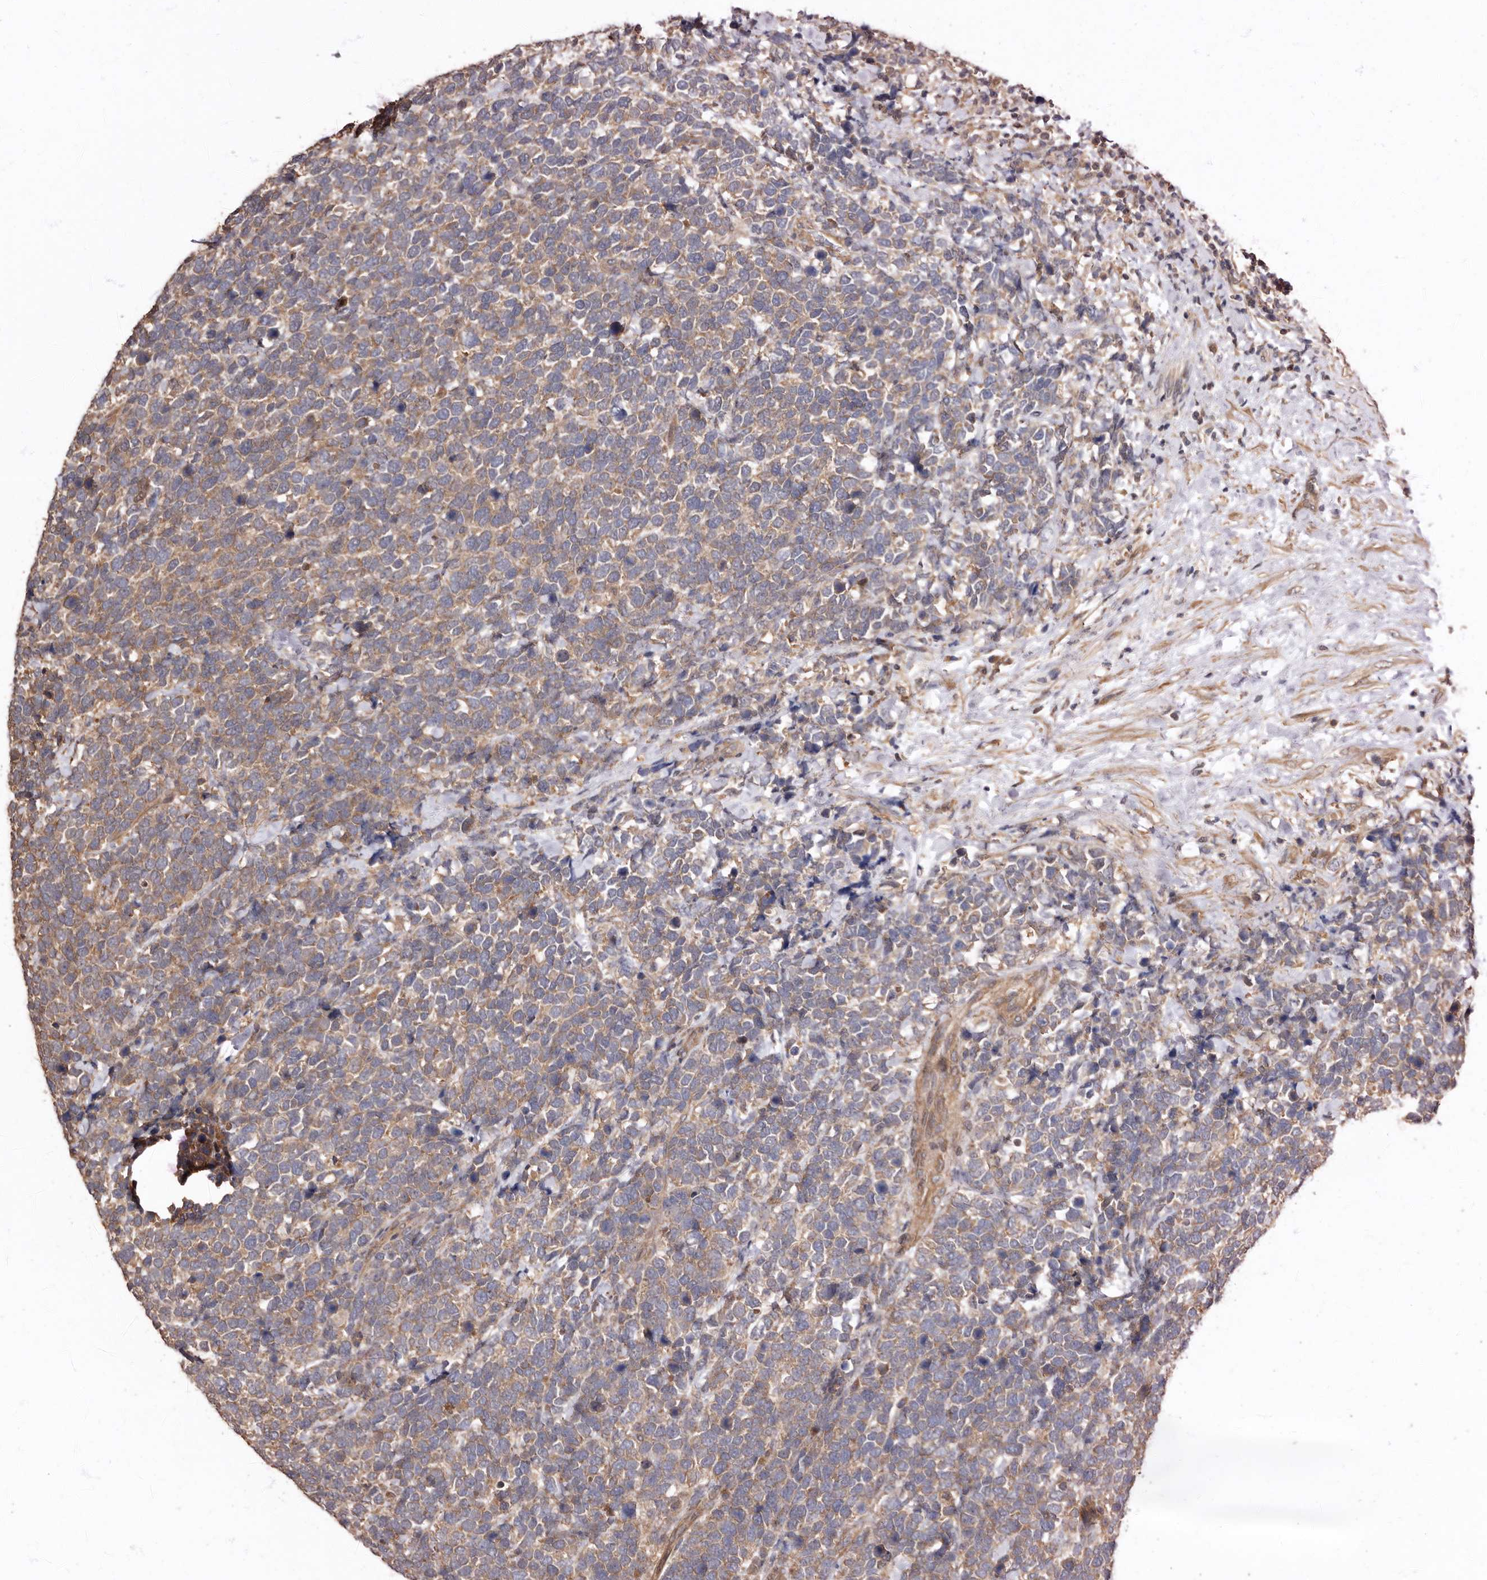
{"staining": {"intensity": "weak", "quantity": ">75%", "location": "cytoplasmic/membranous"}, "tissue": "urothelial cancer", "cell_type": "Tumor cells", "image_type": "cancer", "snomed": [{"axis": "morphology", "description": "Urothelial carcinoma, High grade"}, {"axis": "topography", "description": "Urinary bladder"}], "caption": "Protein staining demonstrates weak cytoplasmic/membranous expression in approximately >75% of tumor cells in high-grade urothelial carcinoma. (brown staining indicates protein expression, while blue staining denotes nuclei).", "gene": "COQ8B", "patient": {"sex": "female", "age": 82}}